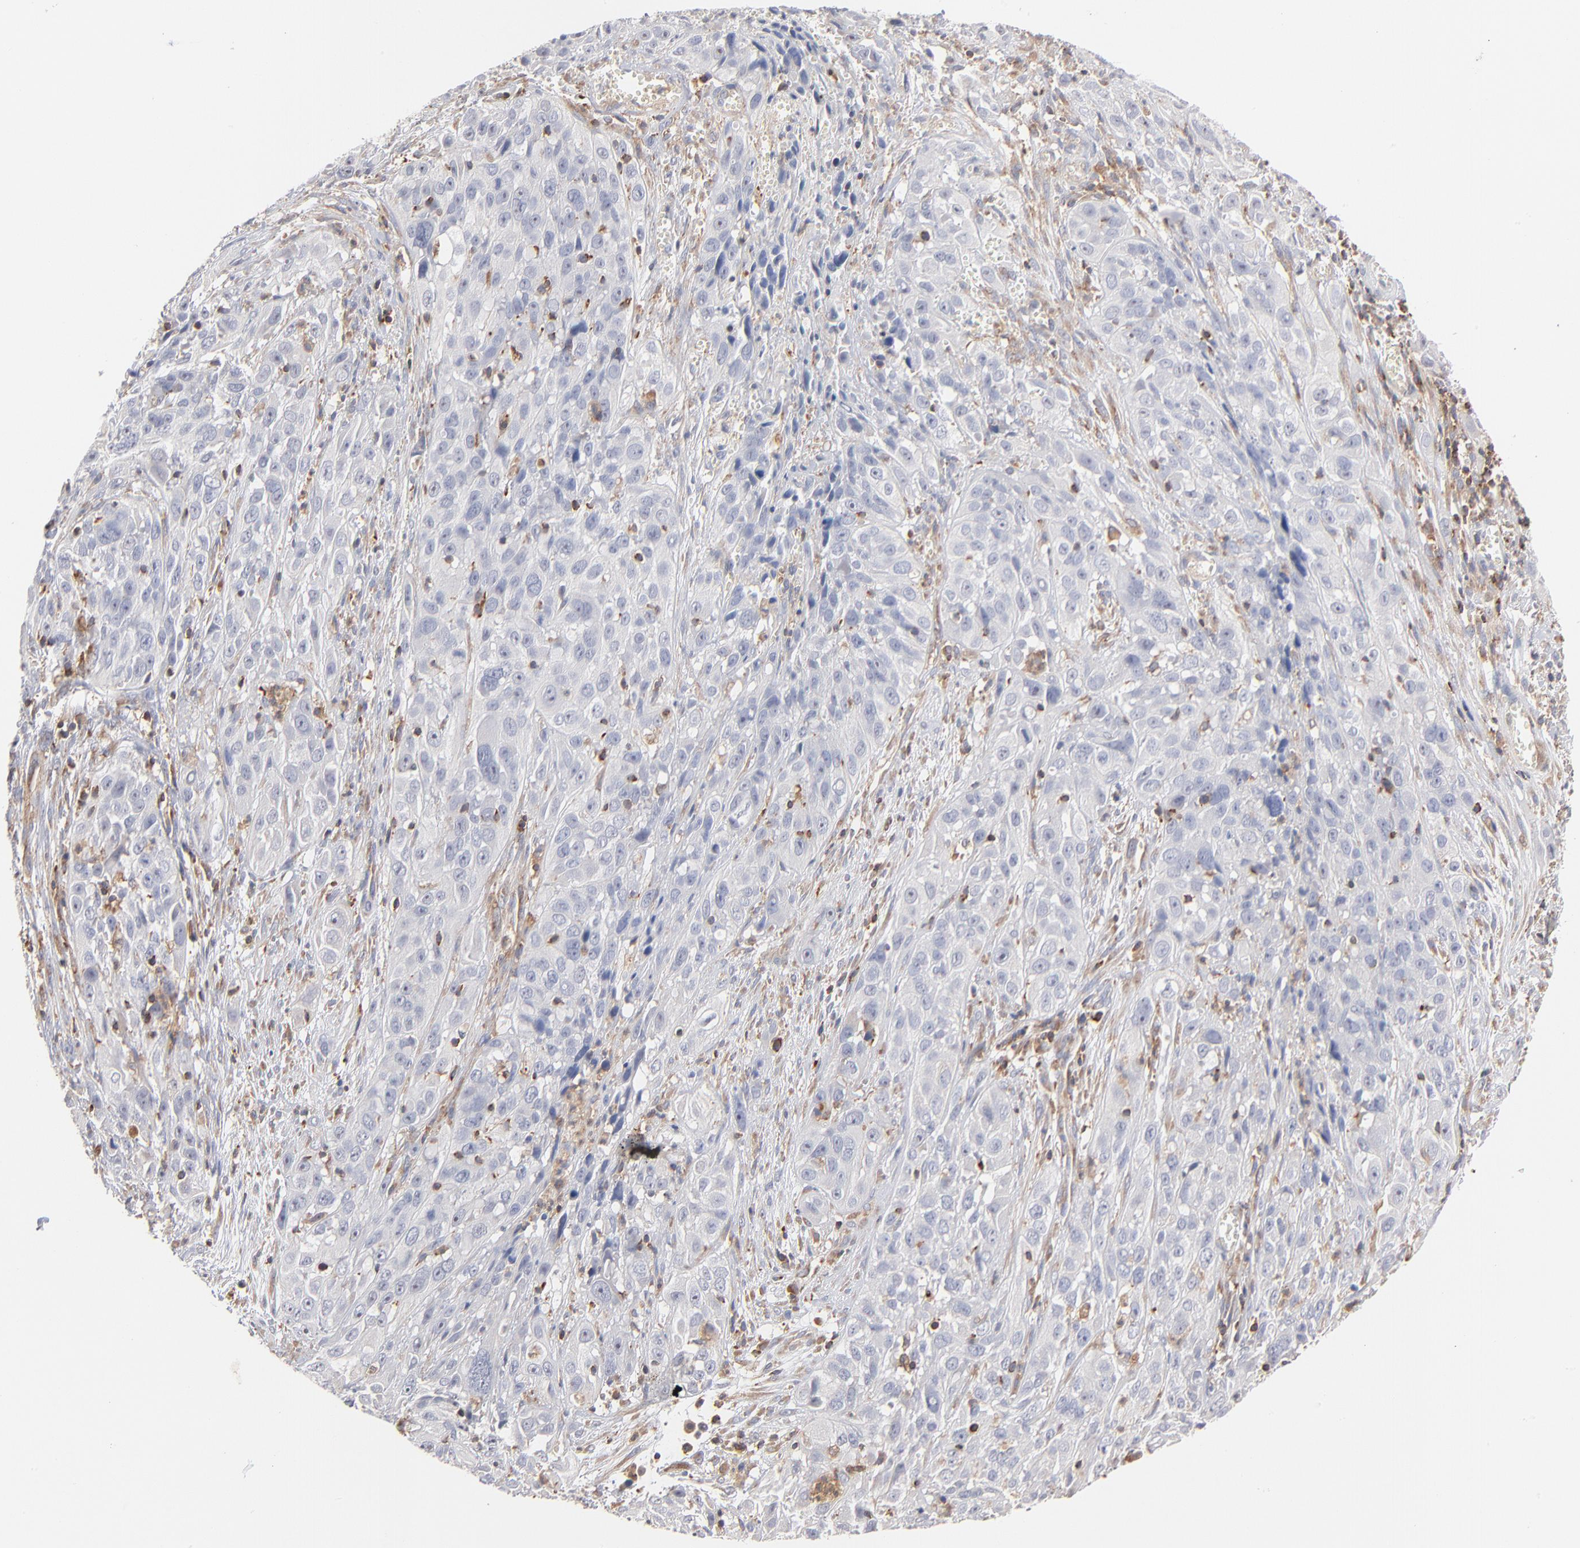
{"staining": {"intensity": "negative", "quantity": "none", "location": "none"}, "tissue": "cervical cancer", "cell_type": "Tumor cells", "image_type": "cancer", "snomed": [{"axis": "morphology", "description": "Squamous cell carcinoma, NOS"}, {"axis": "topography", "description": "Cervix"}], "caption": "Micrograph shows no protein staining in tumor cells of cervical cancer (squamous cell carcinoma) tissue.", "gene": "WIPF1", "patient": {"sex": "female", "age": 32}}